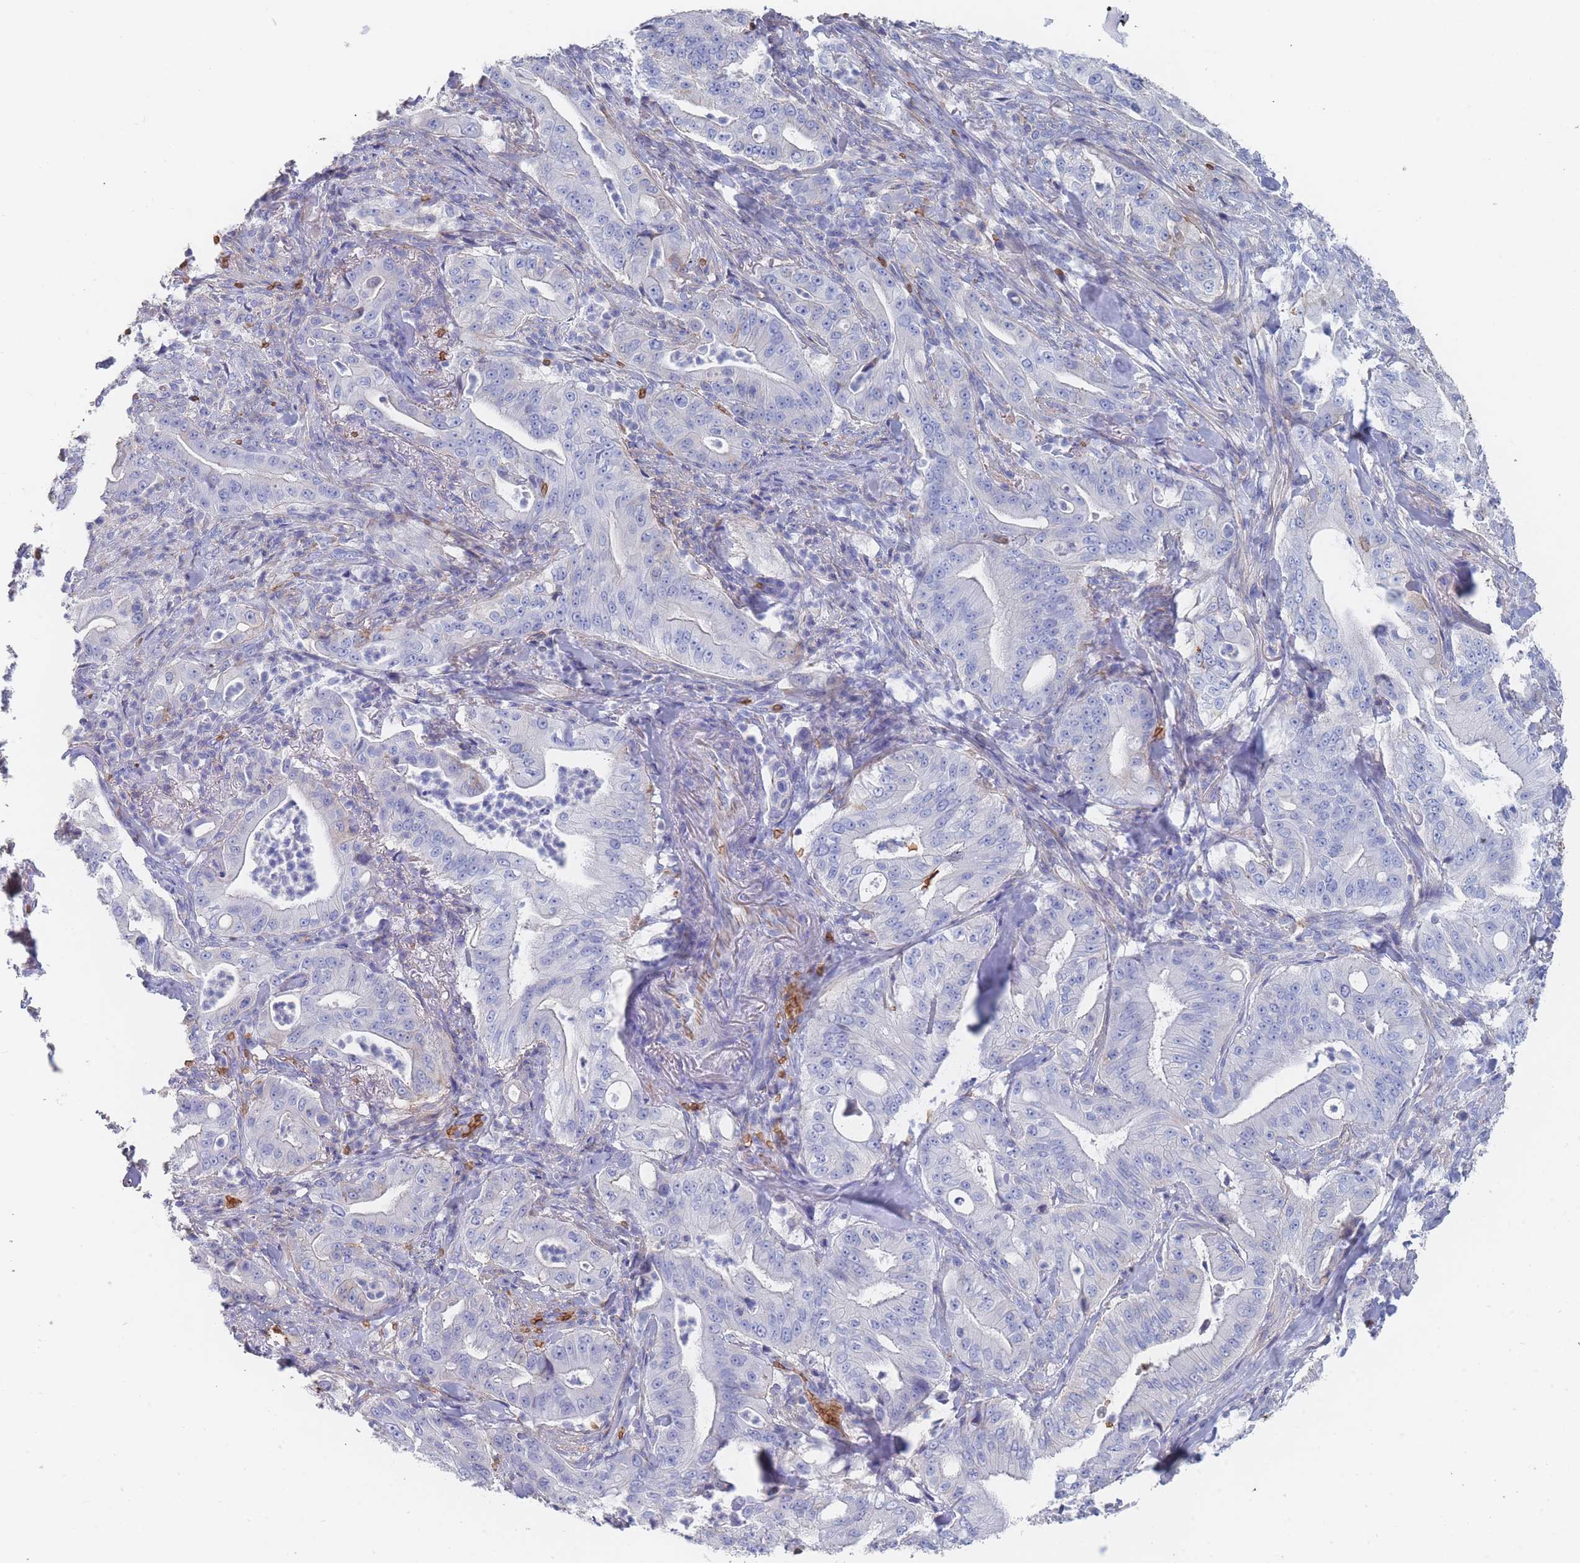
{"staining": {"intensity": "strong", "quantity": "<25%", "location": "cytoplasmic/membranous"}, "tissue": "pancreatic cancer", "cell_type": "Tumor cells", "image_type": "cancer", "snomed": [{"axis": "morphology", "description": "Adenocarcinoma, NOS"}, {"axis": "topography", "description": "Pancreas"}], "caption": "Tumor cells show medium levels of strong cytoplasmic/membranous staining in approximately <25% of cells in pancreatic cancer (adenocarcinoma).", "gene": "SLC2A1", "patient": {"sex": "male", "age": 71}}